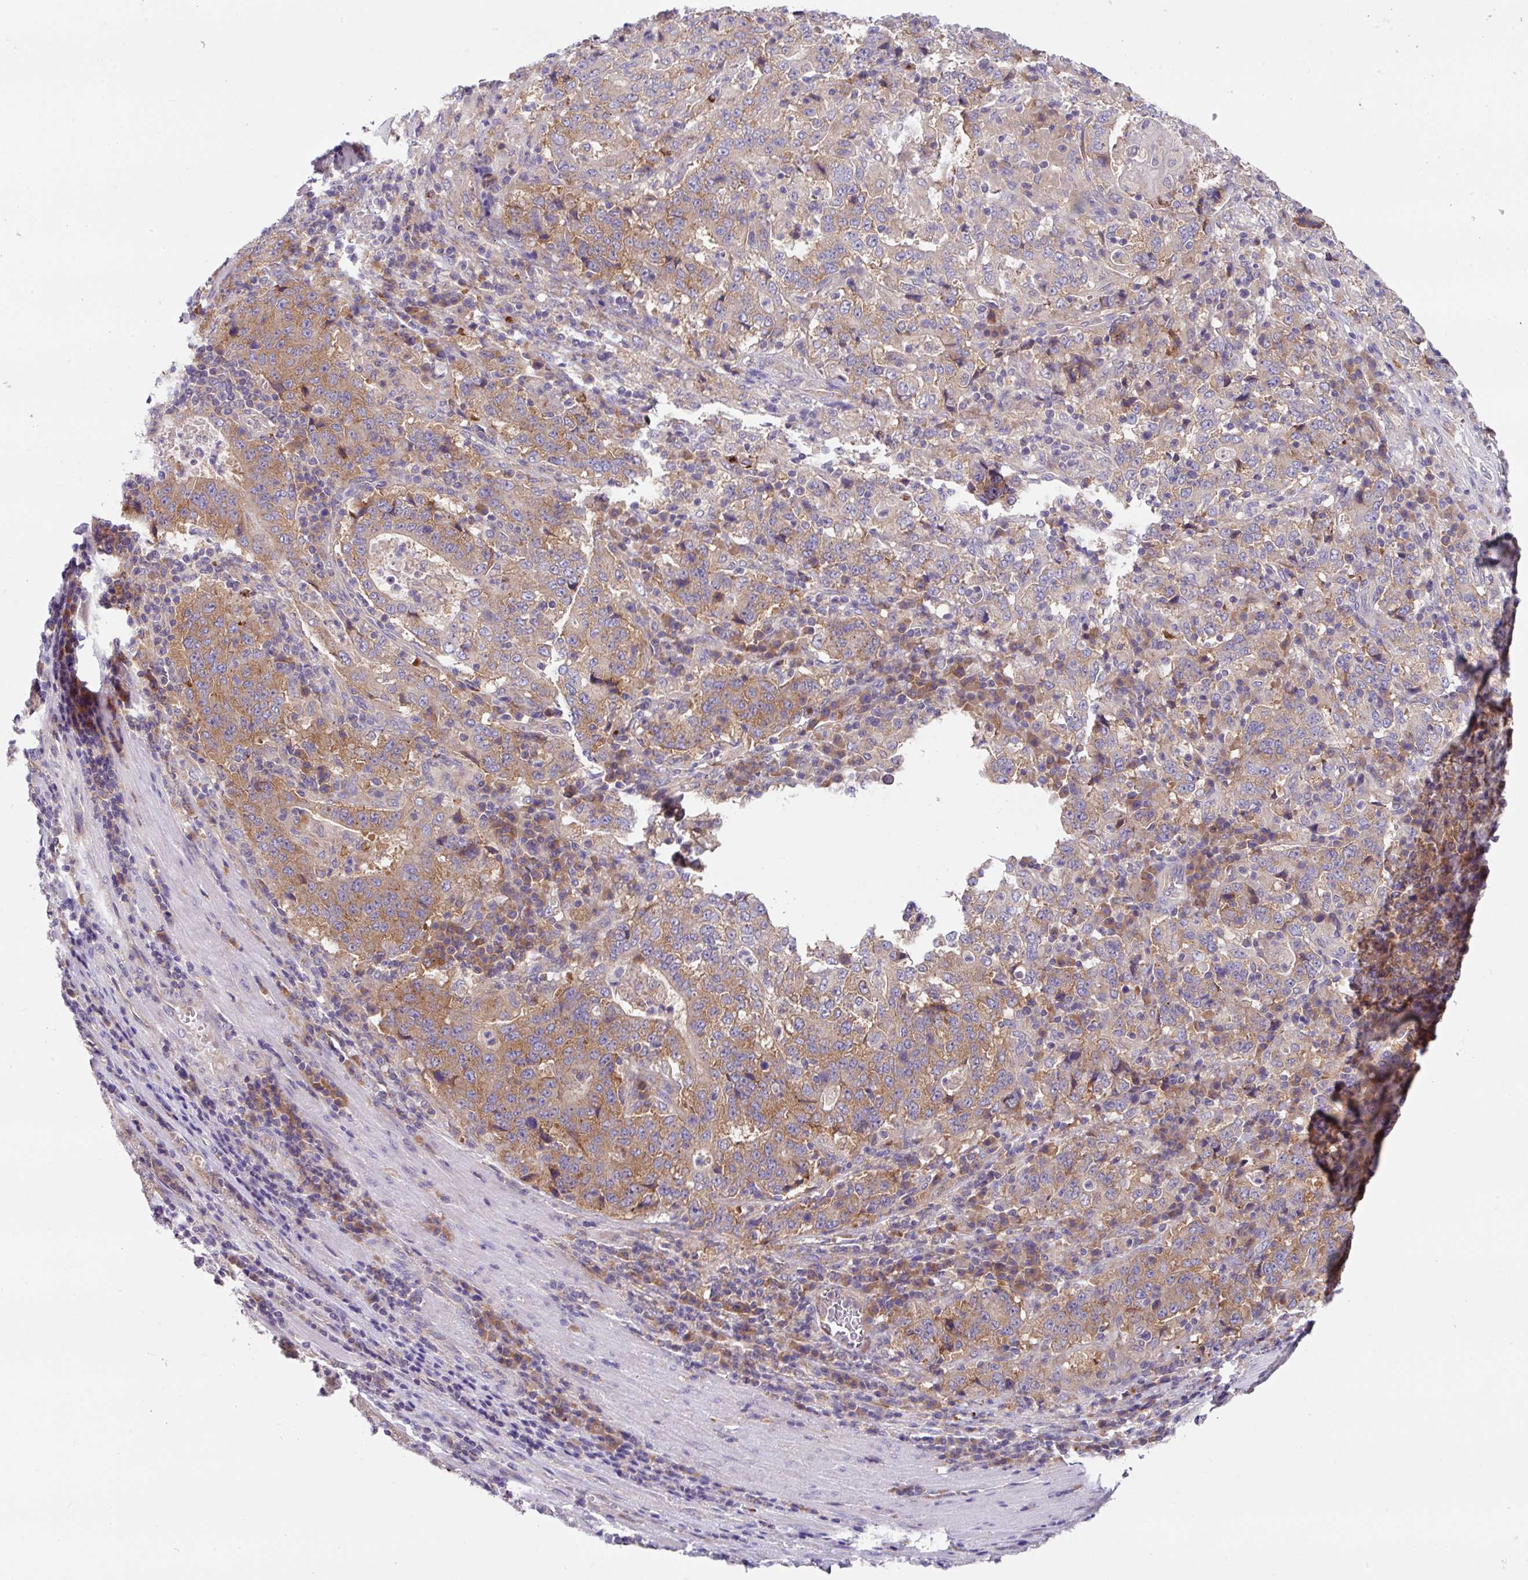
{"staining": {"intensity": "moderate", "quantity": "<25%", "location": "cytoplasmic/membranous"}, "tissue": "stomach cancer", "cell_type": "Tumor cells", "image_type": "cancer", "snomed": [{"axis": "morphology", "description": "Normal tissue, NOS"}, {"axis": "morphology", "description": "Adenocarcinoma, NOS"}, {"axis": "topography", "description": "Stomach, upper"}, {"axis": "topography", "description": "Stomach"}], "caption": "Tumor cells exhibit moderate cytoplasmic/membranous positivity in approximately <25% of cells in stomach cancer (adenocarcinoma).", "gene": "EIF4B", "patient": {"sex": "male", "age": 59}}